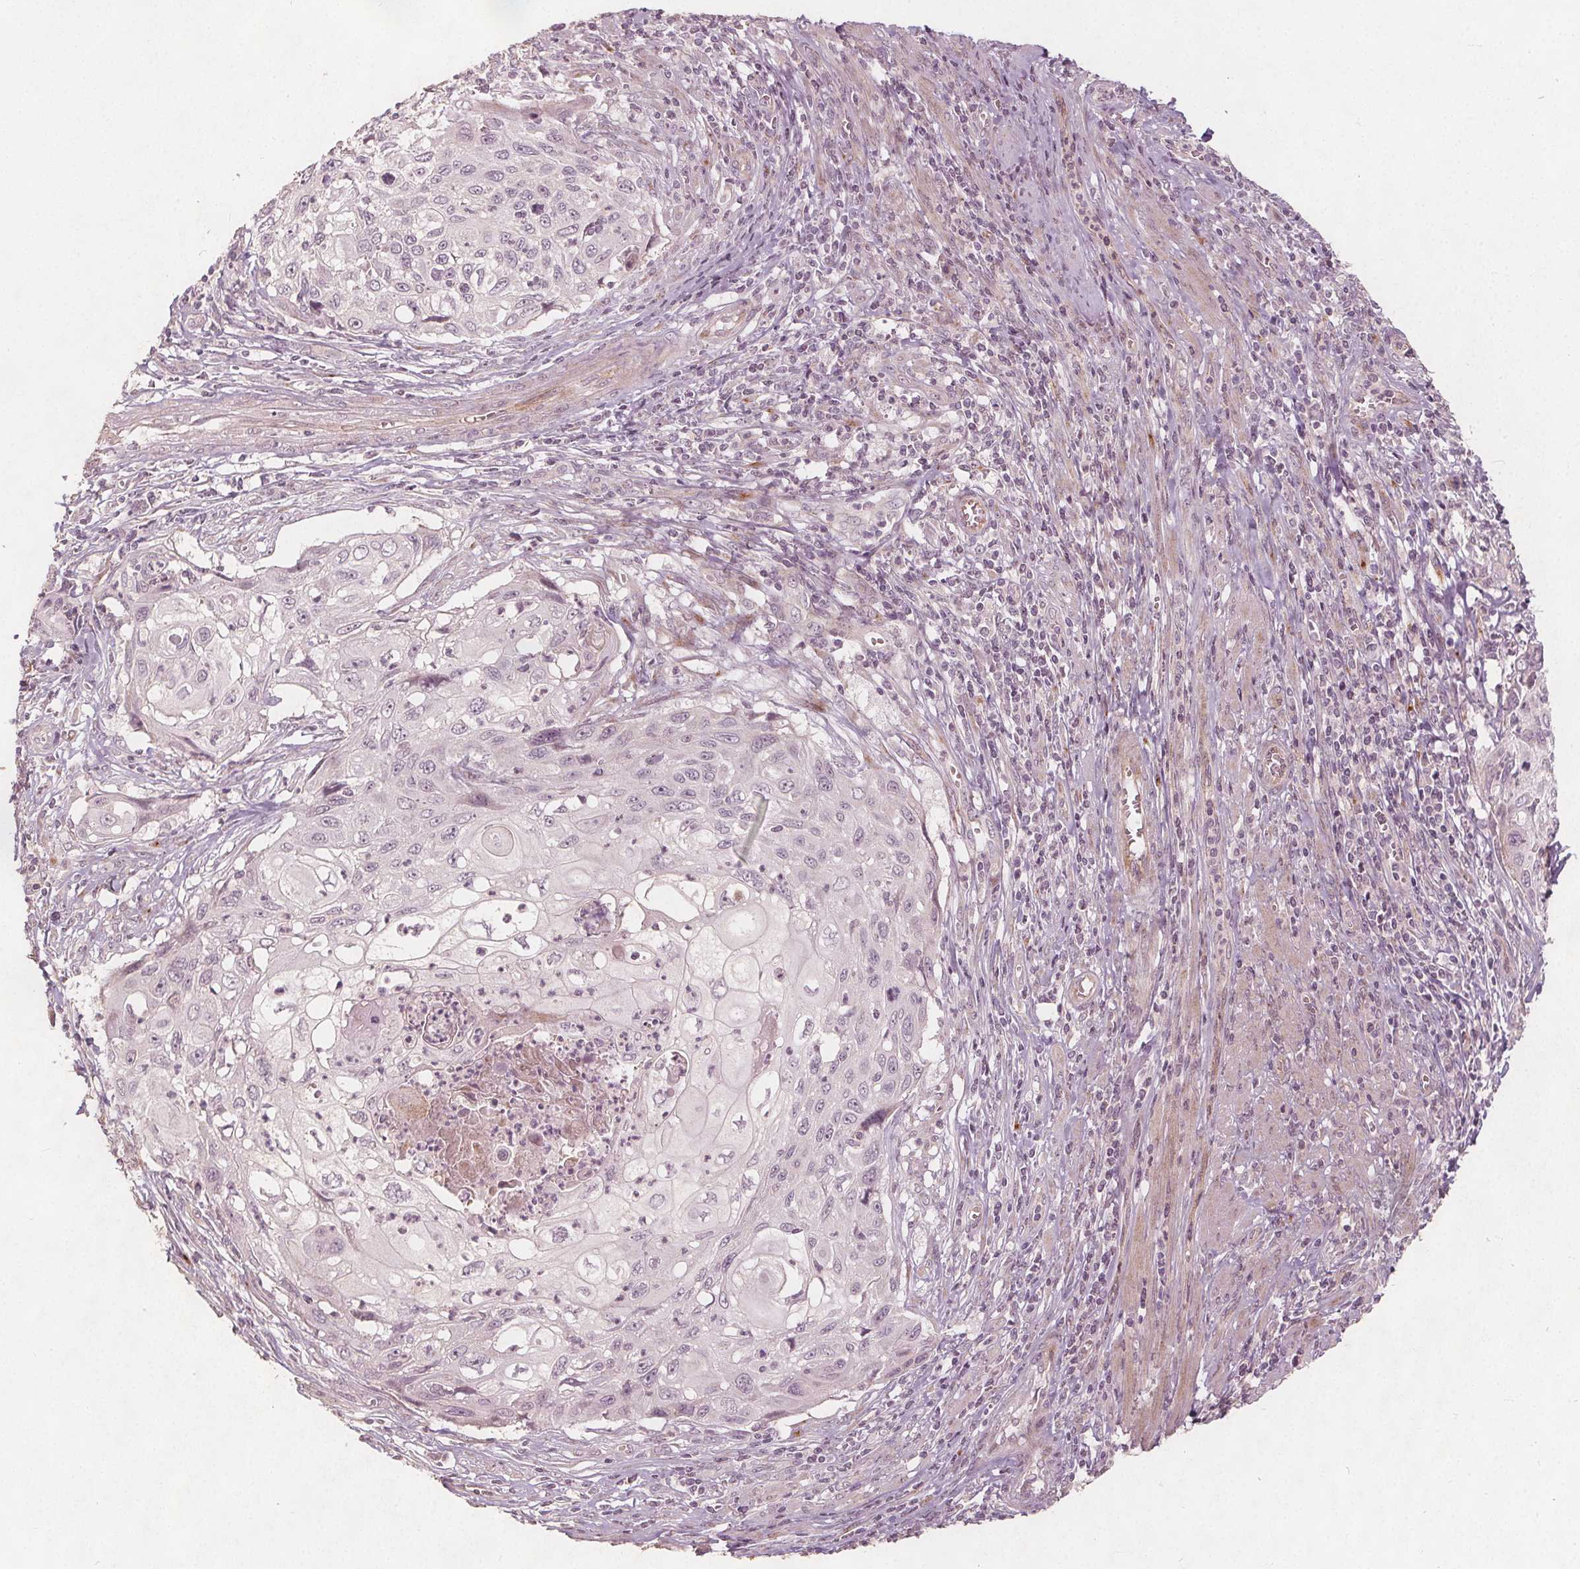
{"staining": {"intensity": "negative", "quantity": "none", "location": "none"}, "tissue": "cervical cancer", "cell_type": "Tumor cells", "image_type": "cancer", "snomed": [{"axis": "morphology", "description": "Squamous cell carcinoma, NOS"}, {"axis": "topography", "description": "Cervix"}], "caption": "Tumor cells show no significant staining in cervical cancer.", "gene": "PTPRT", "patient": {"sex": "female", "age": 70}}